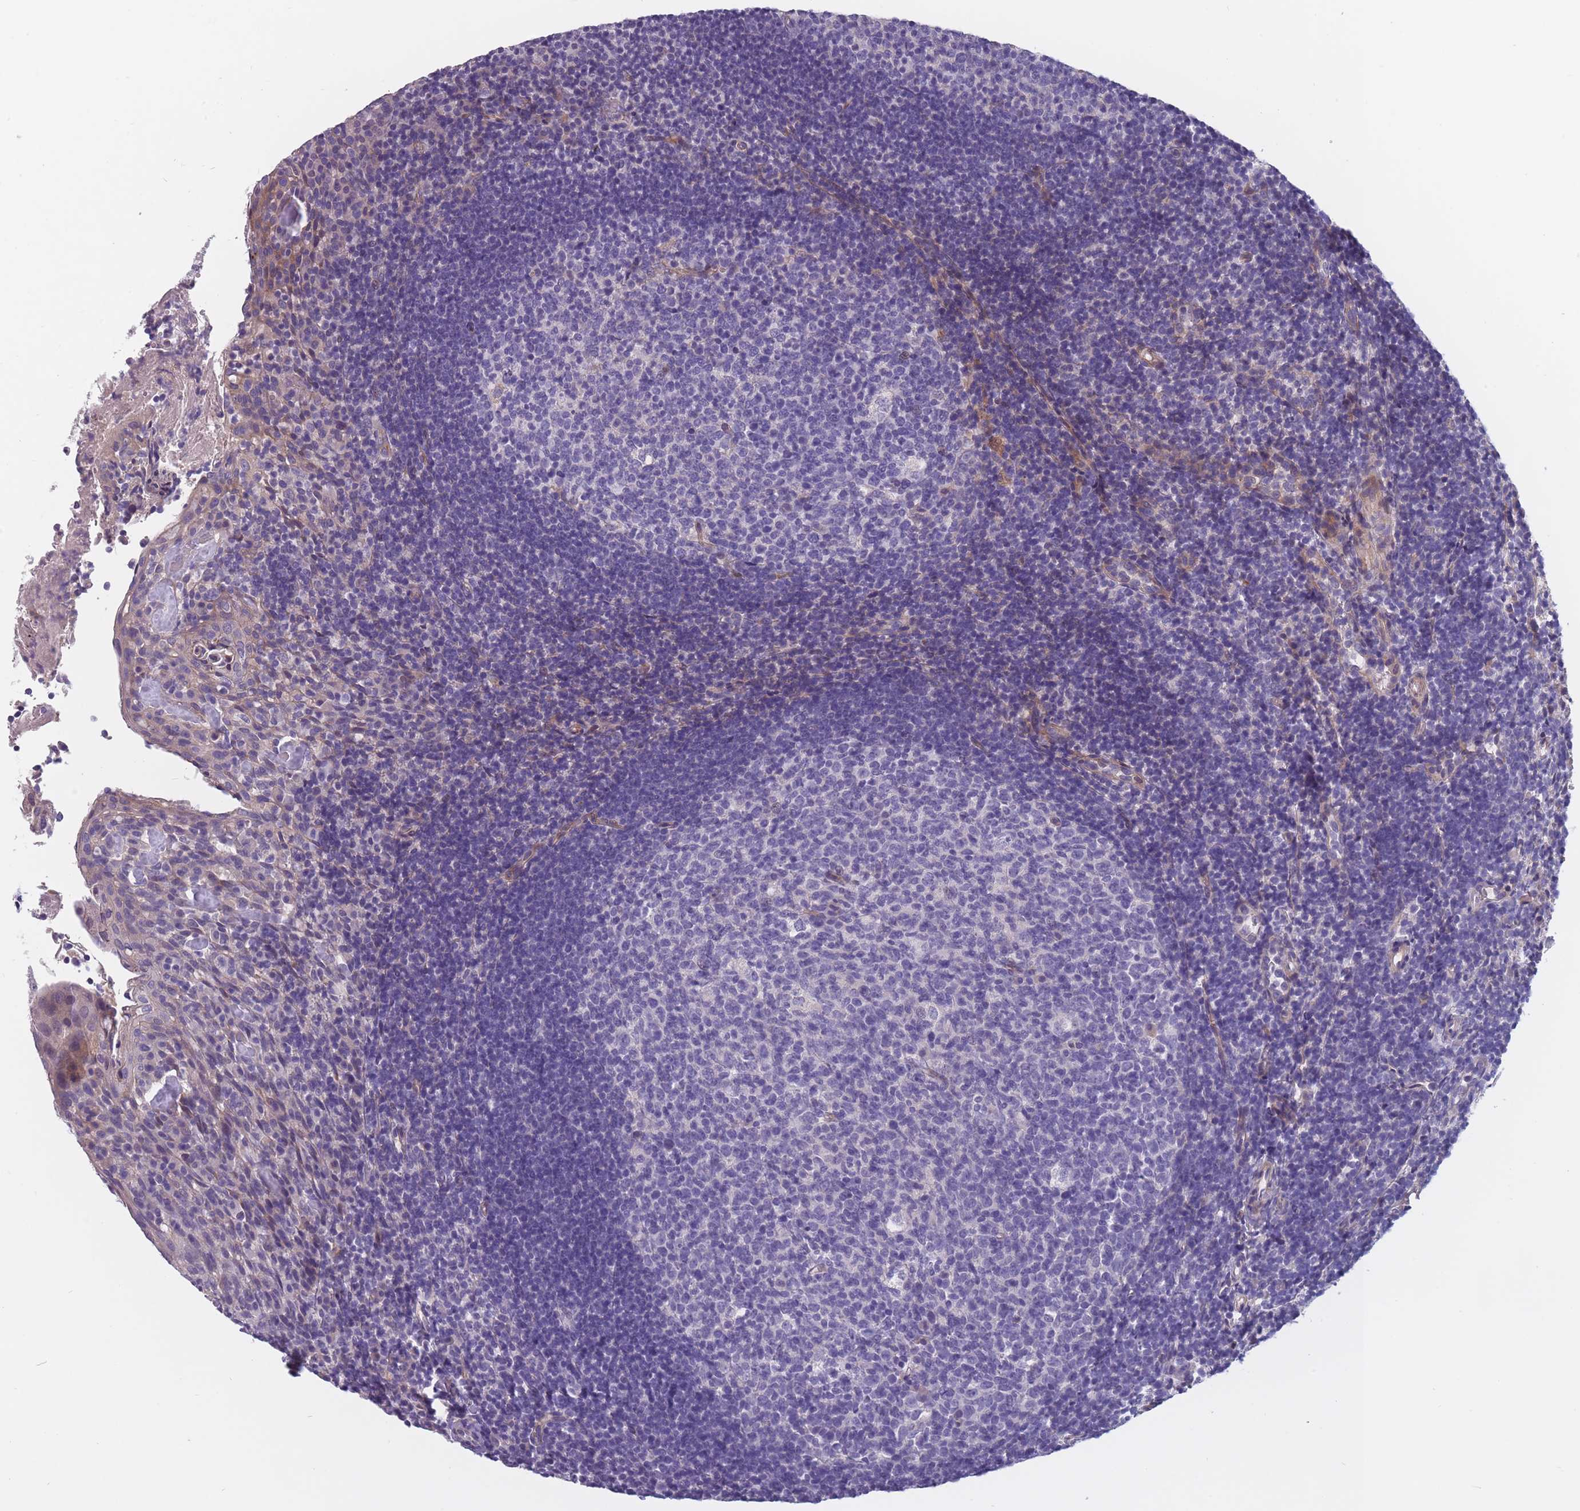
{"staining": {"intensity": "negative", "quantity": "none", "location": "none"}, "tissue": "tonsil", "cell_type": "Germinal center cells", "image_type": "normal", "snomed": [{"axis": "morphology", "description": "Normal tissue, NOS"}, {"axis": "topography", "description": "Tonsil"}], "caption": "Immunohistochemistry of benign human tonsil displays no staining in germinal center cells.", "gene": "FAM83F", "patient": {"sex": "female", "age": 10}}